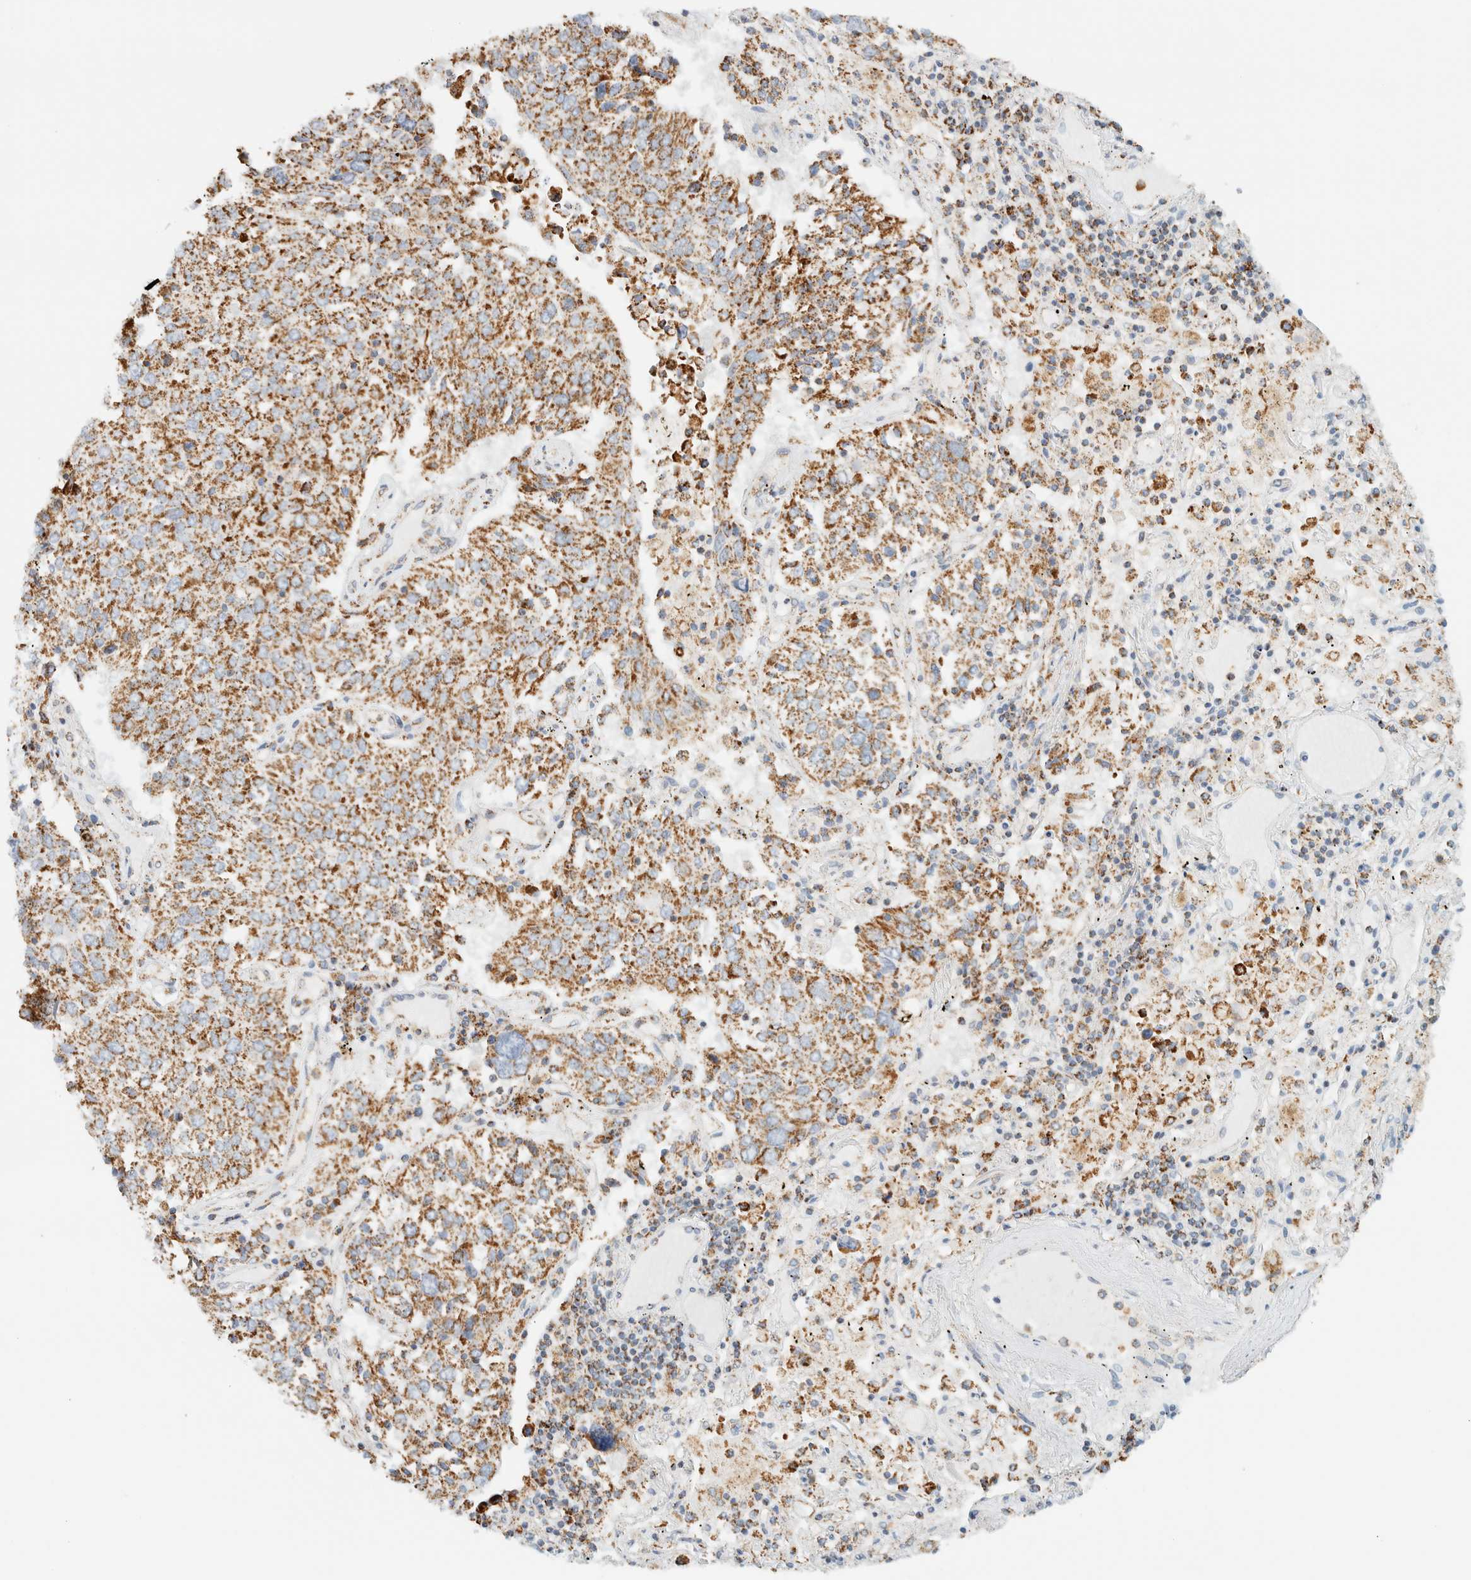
{"staining": {"intensity": "moderate", "quantity": ">75%", "location": "cytoplasmic/membranous"}, "tissue": "lung cancer", "cell_type": "Tumor cells", "image_type": "cancer", "snomed": [{"axis": "morphology", "description": "Squamous cell carcinoma, NOS"}, {"axis": "topography", "description": "Lung"}], "caption": "Squamous cell carcinoma (lung) tissue demonstrates moderate cytoplasmic/membranous staining in approximately >75% of tumor cells, visualized by immunohistochemistry. The staining is performed using DAB brown chromogen to label protein expression. The nuclei are counter-stained blue using hematoxylin.", "gene": "KIFAP3", "patient": {"sex": "male", "age": 65}}